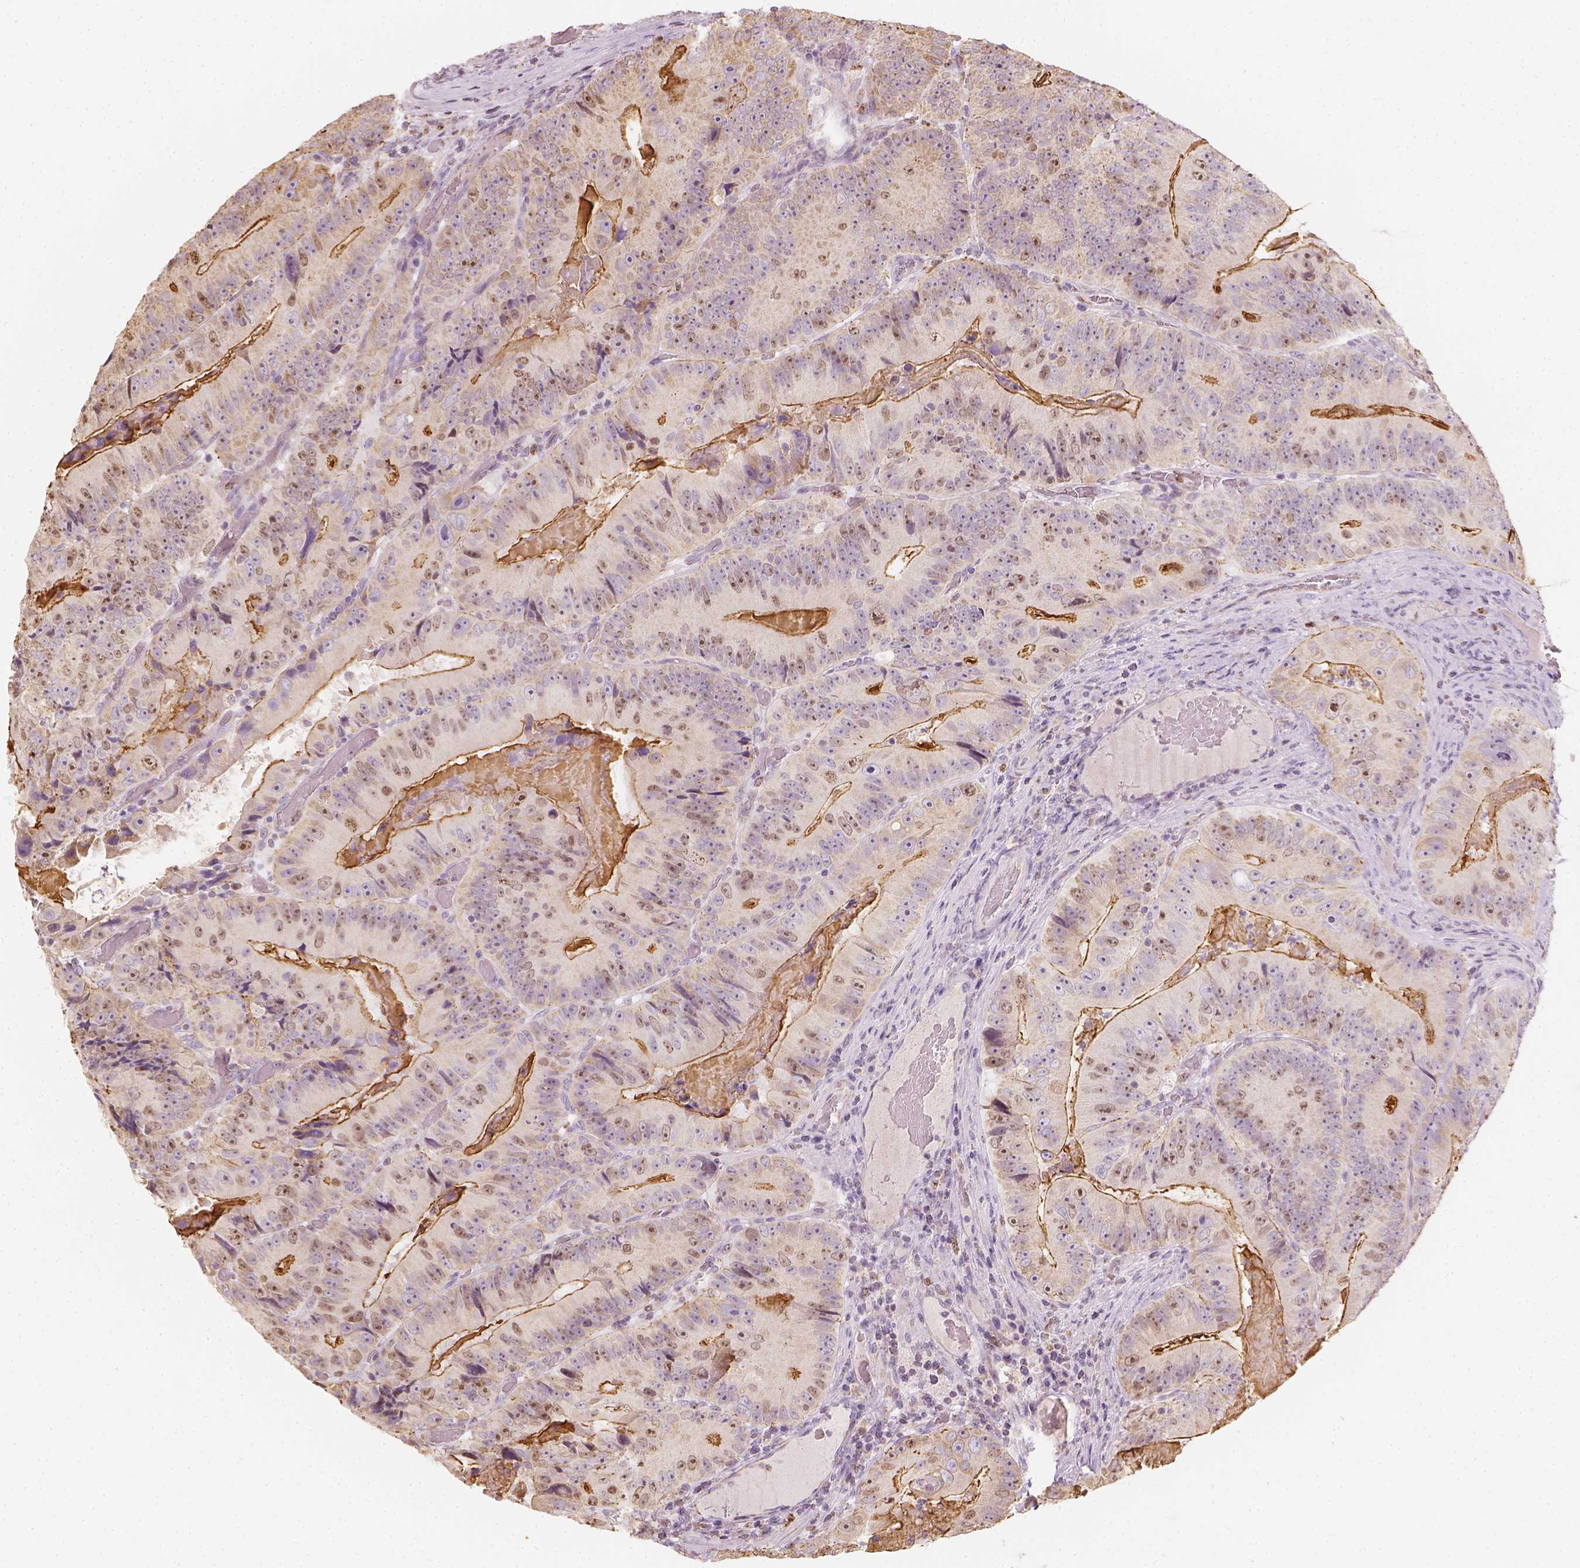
{"staining": {"intensity": "moderate", "quantity": "<25%", "location": "cytoplasmic/membranous"}, "tissue": "colorectal cancer", "cell_type": "Tumor cells", "image_type": "cancer", "snomed": [{"axis": "morphology", "description": "Adenocarcinoma, NOS"}, {"axis": "topography", "description": "Colon"}], "caption": "Approximately <25% of tumor cells in colorectal cancer (adenocarcinoma) show moderate cytoplasmic/membranous protein staining as visualized by brown immunohistochemical staining.", "gene": "LCA5", "patient": {"sex": "female", "age": 86}}